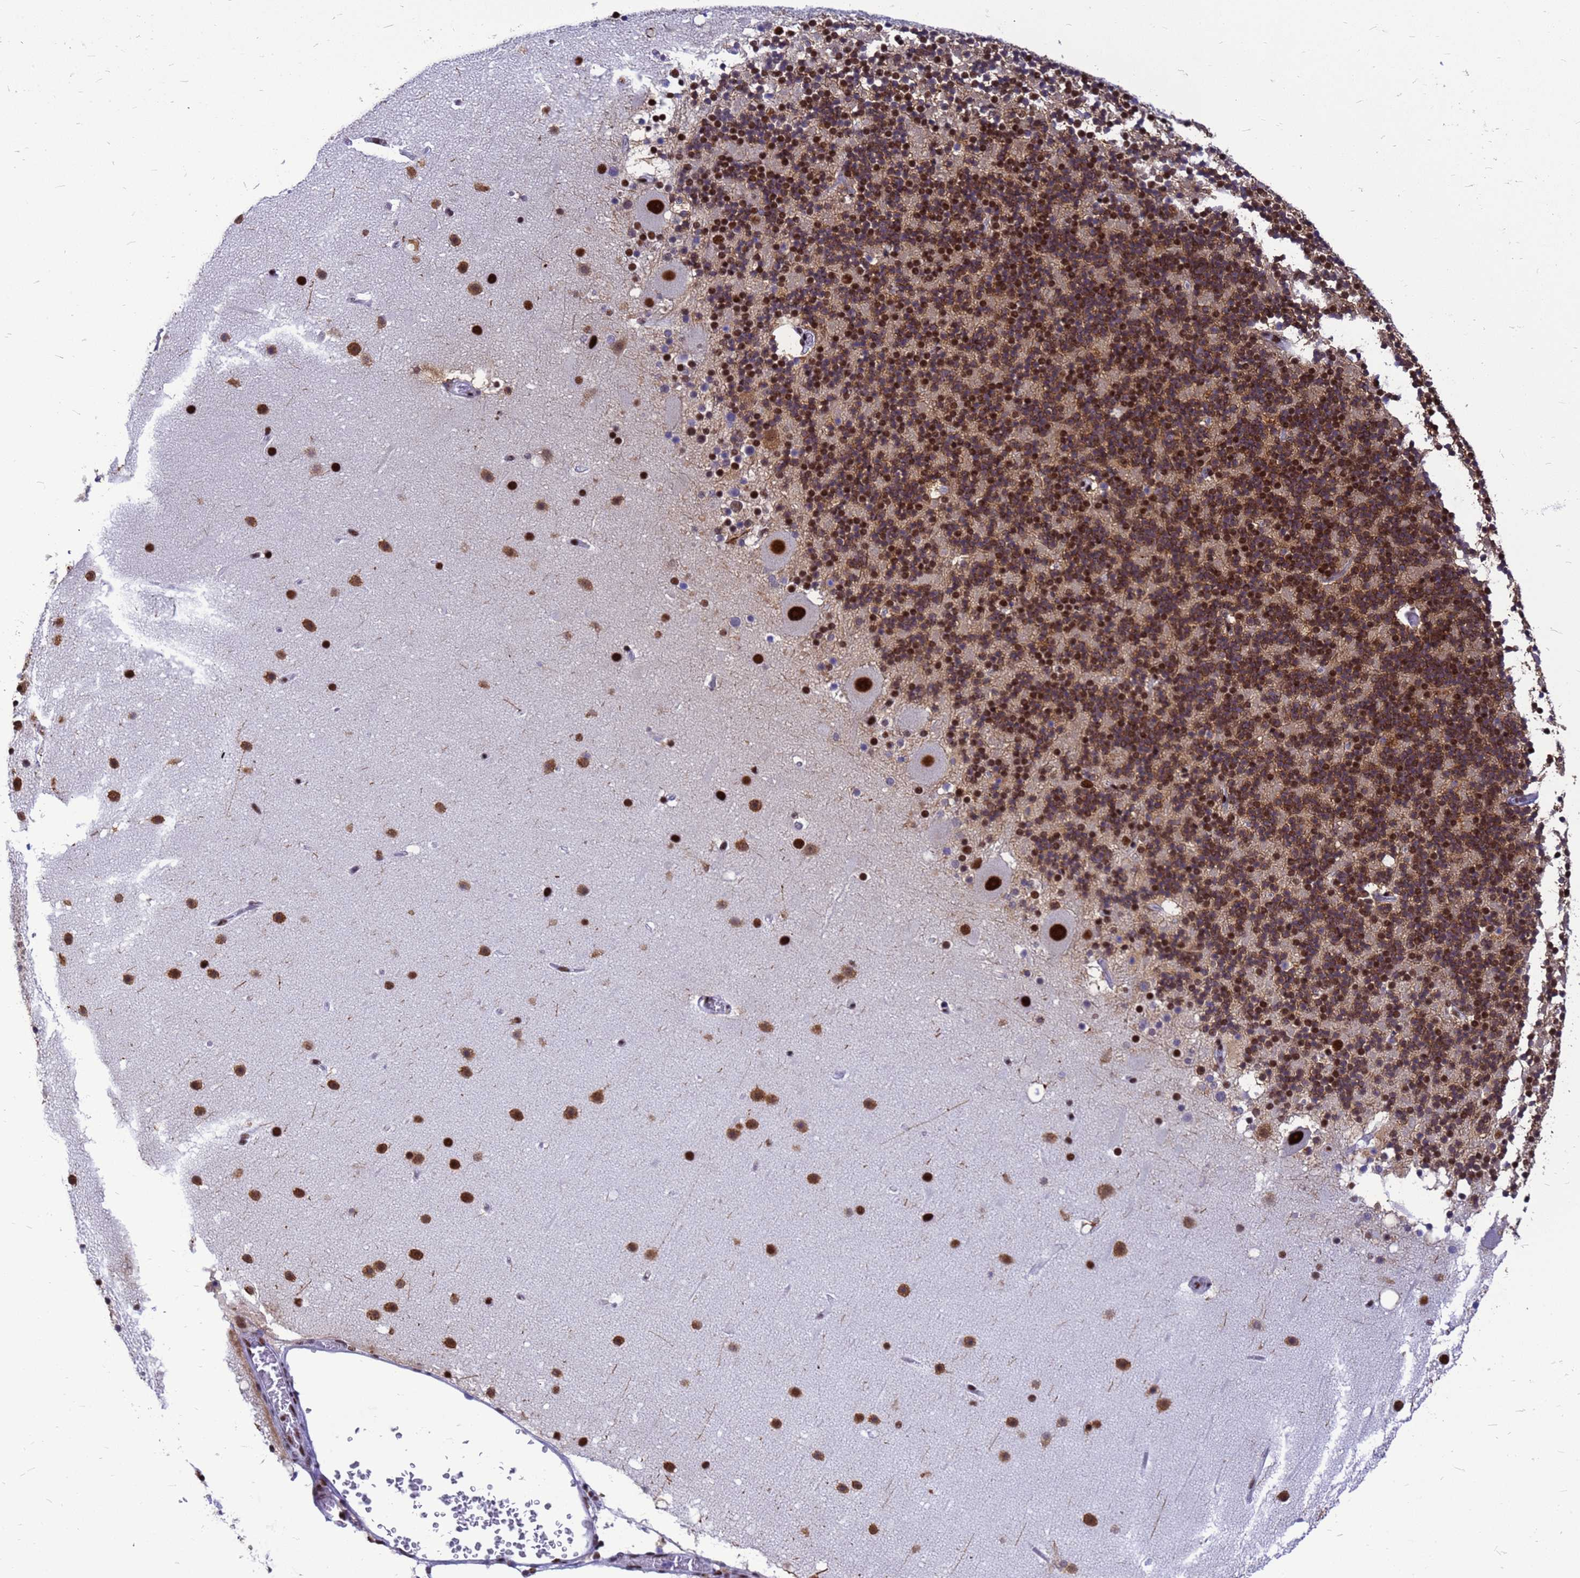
{"staining": {"intensity": "moderate", "quantity": ">75%", "location": "nuclear"}, "tissue": "cerebellum", "cell_type": "Cells in granular layer", "image_type": "normal", "snomed": [{"axis": "morphology", "description": "Normal tissue, NOS"}, {"axis": "topography", "description": "Cerebellum"}], "caption": "Cerebellum stained with DAB immunohistochemistry displays medium levels of moderate nuclear positivity in about >75% of cells in granular layer.", "gene": "SART3", "patient": {"sex": "male", "age": 57}}